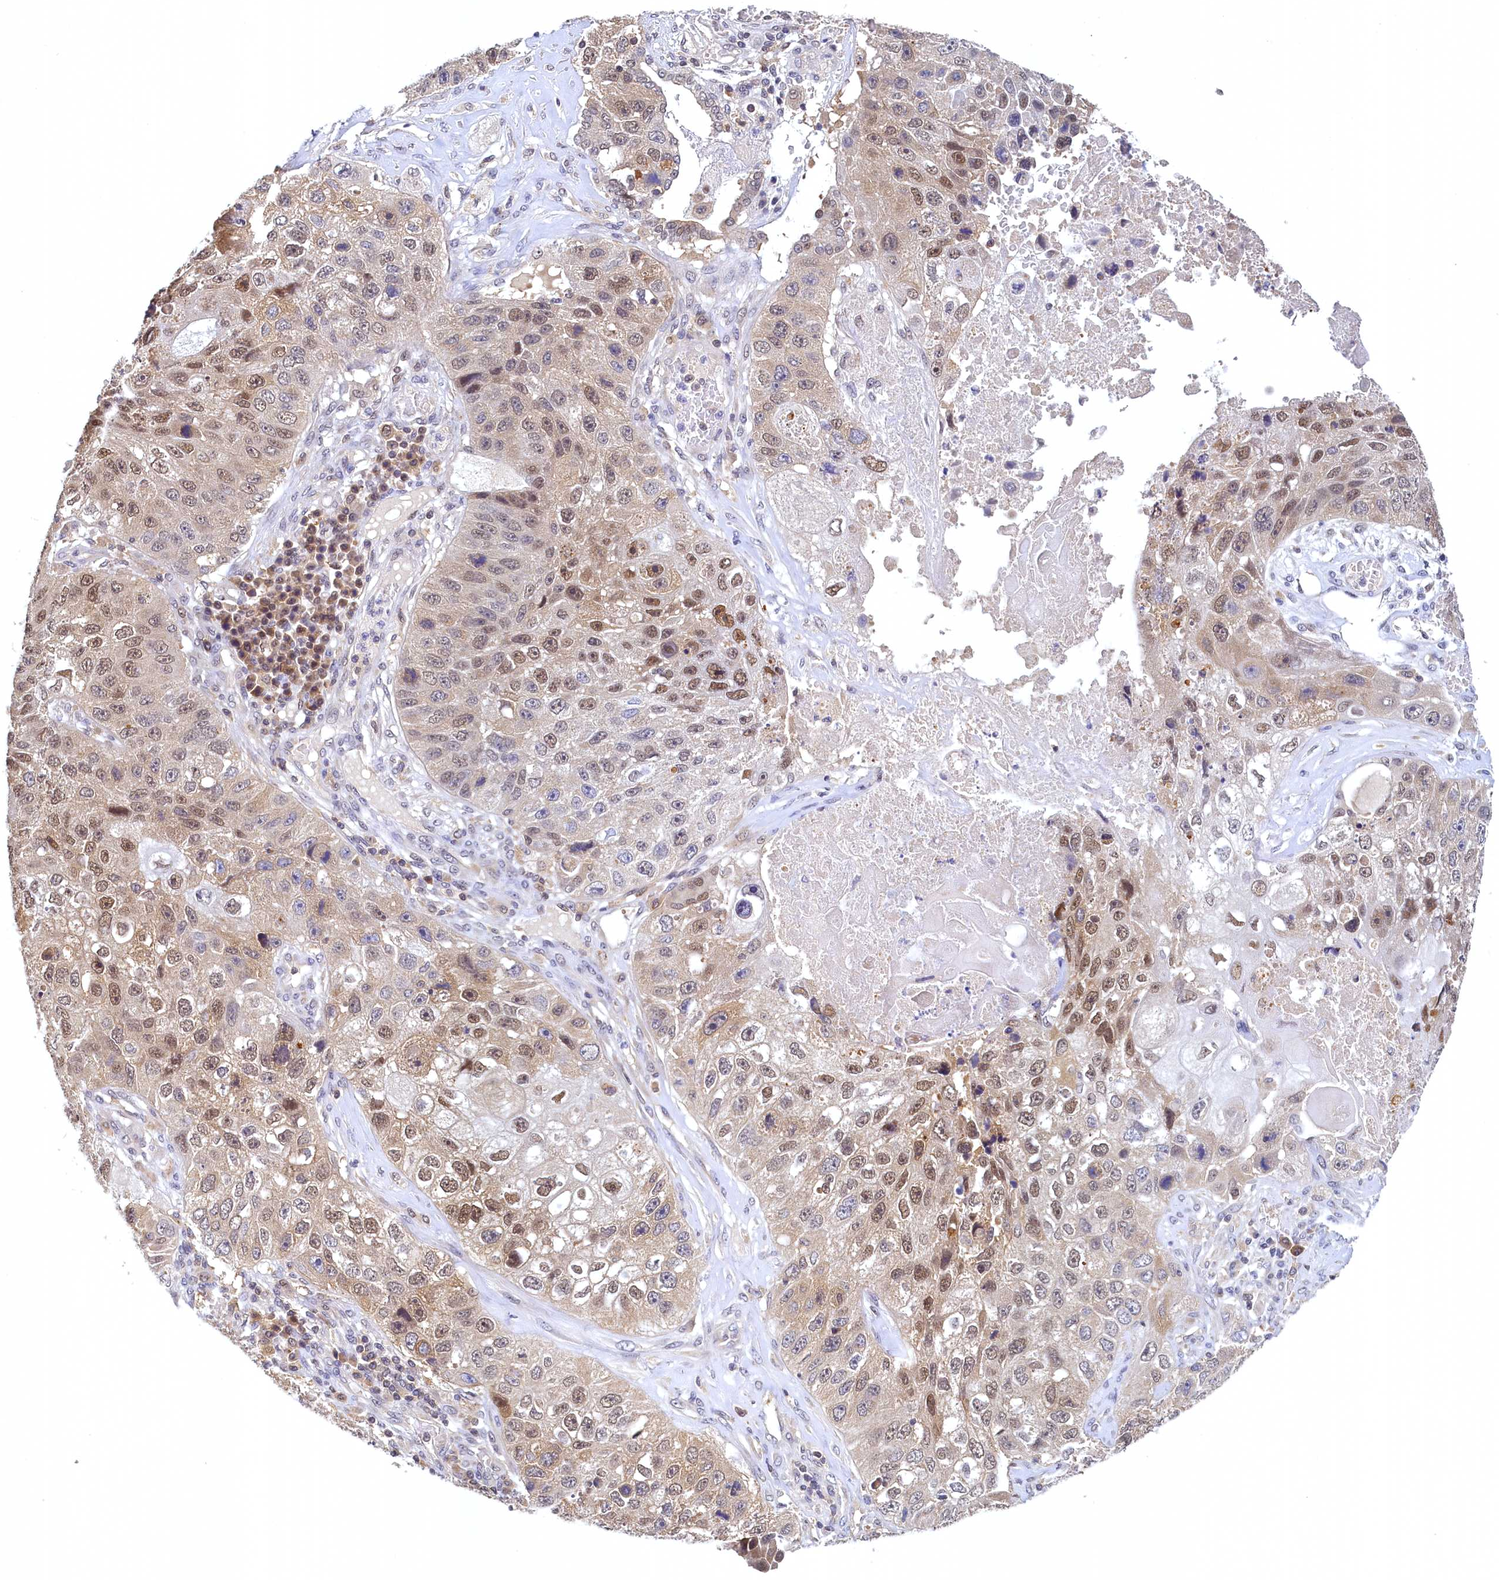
{"staining": {"intensity": "moderate", "quantity": "25%-75%", "location": "cytoplasmic/membranous,nuclear"}, "tissue": "lung cancer", "cell_type": "Tumor cells", "image_type": "cancer", "snomed": [{"axis": "morphology", "description": "Squamous cell carcinoma, NOS"}, {"axis": "topography", "description": "Lung"}], "caption": "Protein staining by immunohistochemistry (IHC) demonstrates moderate cytoplasmic/membranous and nuclear expression in about 25%-75% of tumor cells in squamous cell carcinoma (lung).", "gene": "PAAF1", "patient": {"sex": "male", "age": 61}}